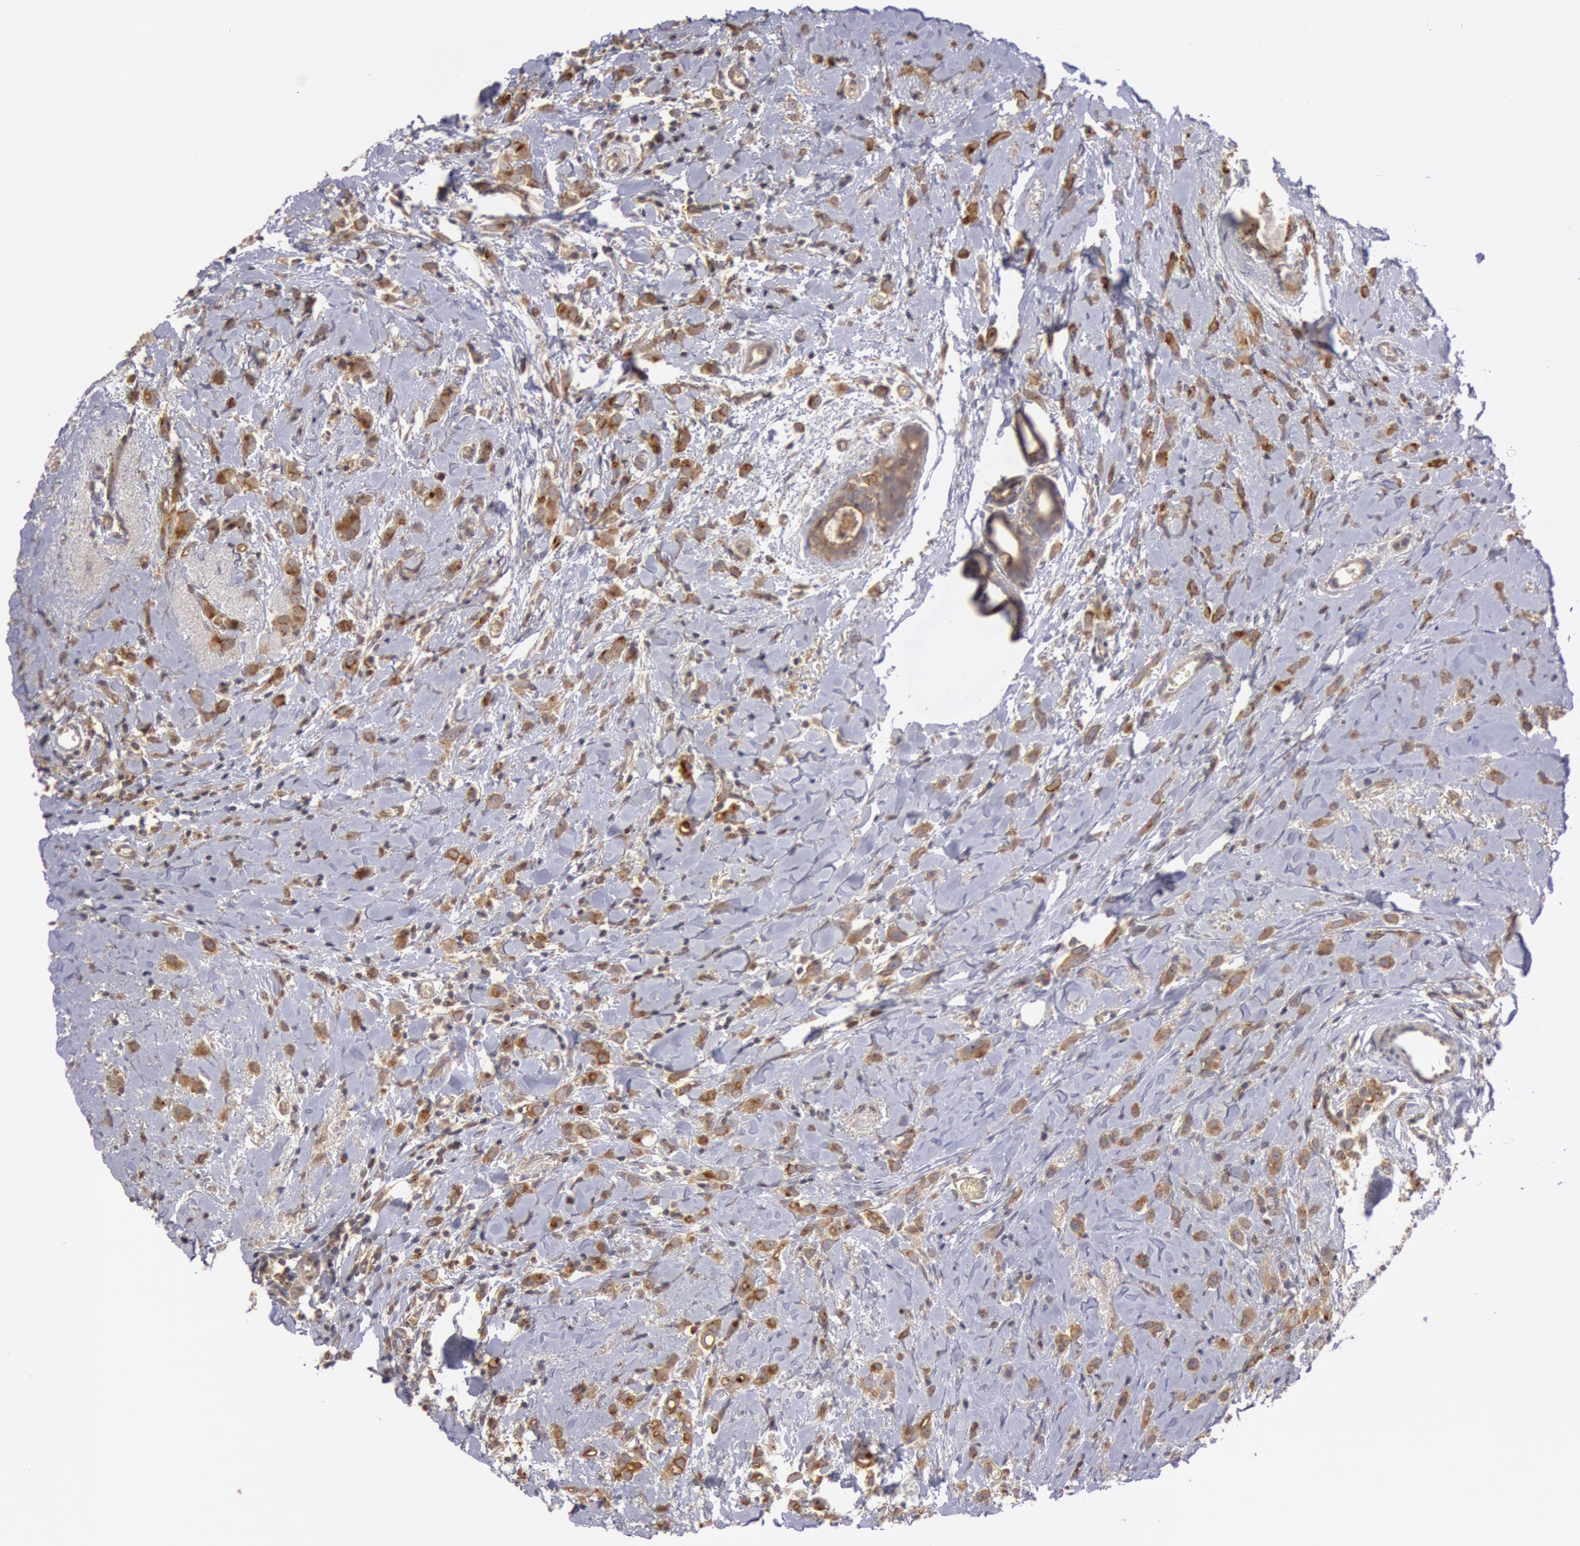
{"staining": {"intensity": "moderate", "quantity": "25%-75%", "location": "cytoplasmic/membranous"}, "tissue": "breast cancer", "cell_type": "Tumor cells", "image_type": "cancer", "snomed": [{"axis": "morphology", "description": "Lobular carcinoma"}, {"axis": "topography", "description": "Breast"}], "caption": "Approximately 25%-75% of tumor cells in human breast cancer show moderate cytoplasmic/membranous protein expression as visualized by brown immunohistochemical staining.", "gene": "PLA2G6", "patient": {"sex": "female", "age": 57}}